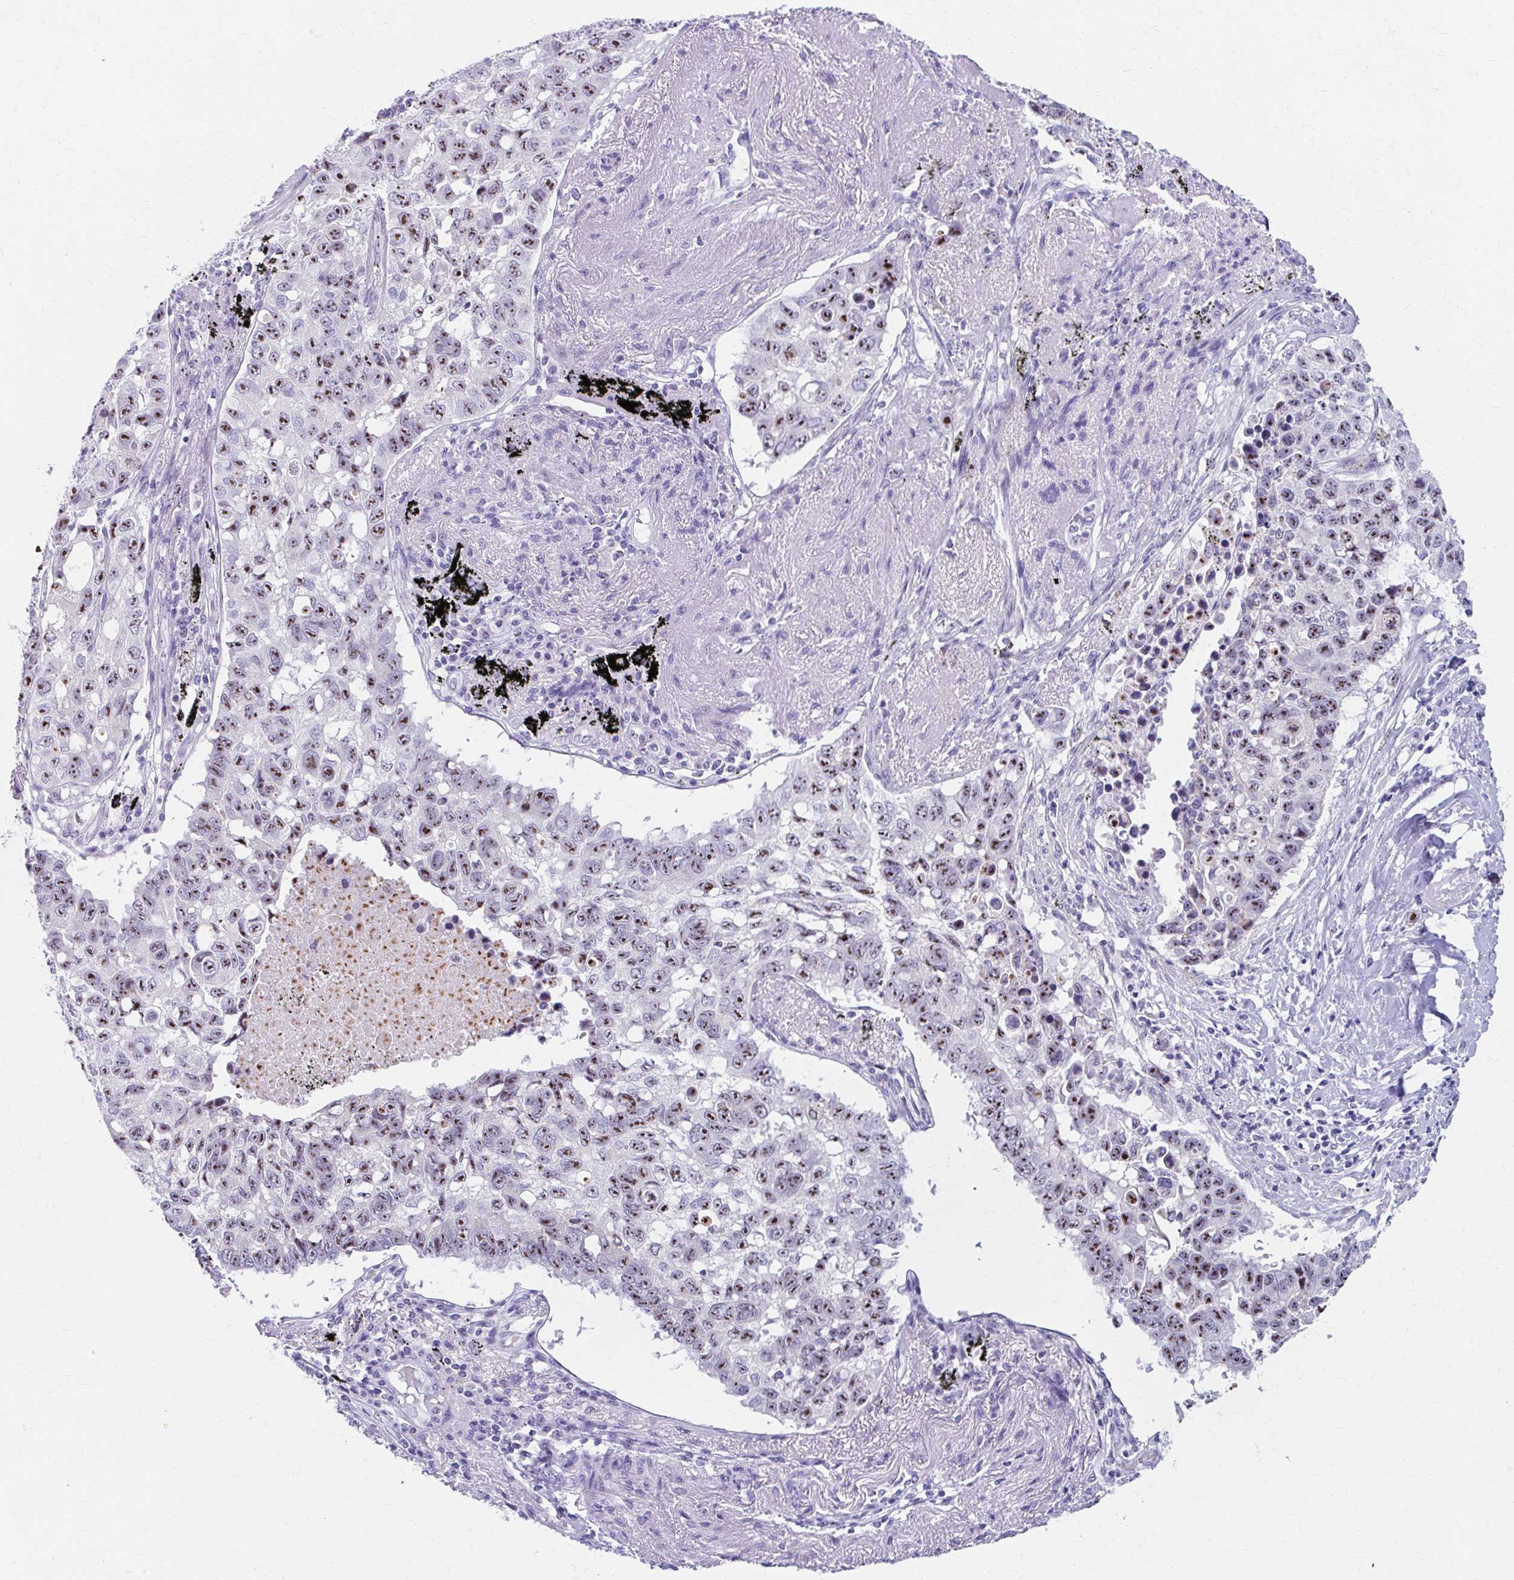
{"staining": {"intensity": "moderate", "quantity": ">75%", "location": "nuclear"}, "tissue": "lung cancer", "cell_type": "Tumor cells", "image_type": "cancer", "snomed": [{"axis": "morphology", "description": "Squamous cell carcinoma, NOS"}, {"axis": "topography", "description": "Lung"}], "caption": "The micrograph exhibits a brown stain indicating the presence of a protein in the nuclear of tumor cells in lung squamous cell carcinoma.", "gene": "FTSJ3", "patient": {"sex": "male", "age": 60}}